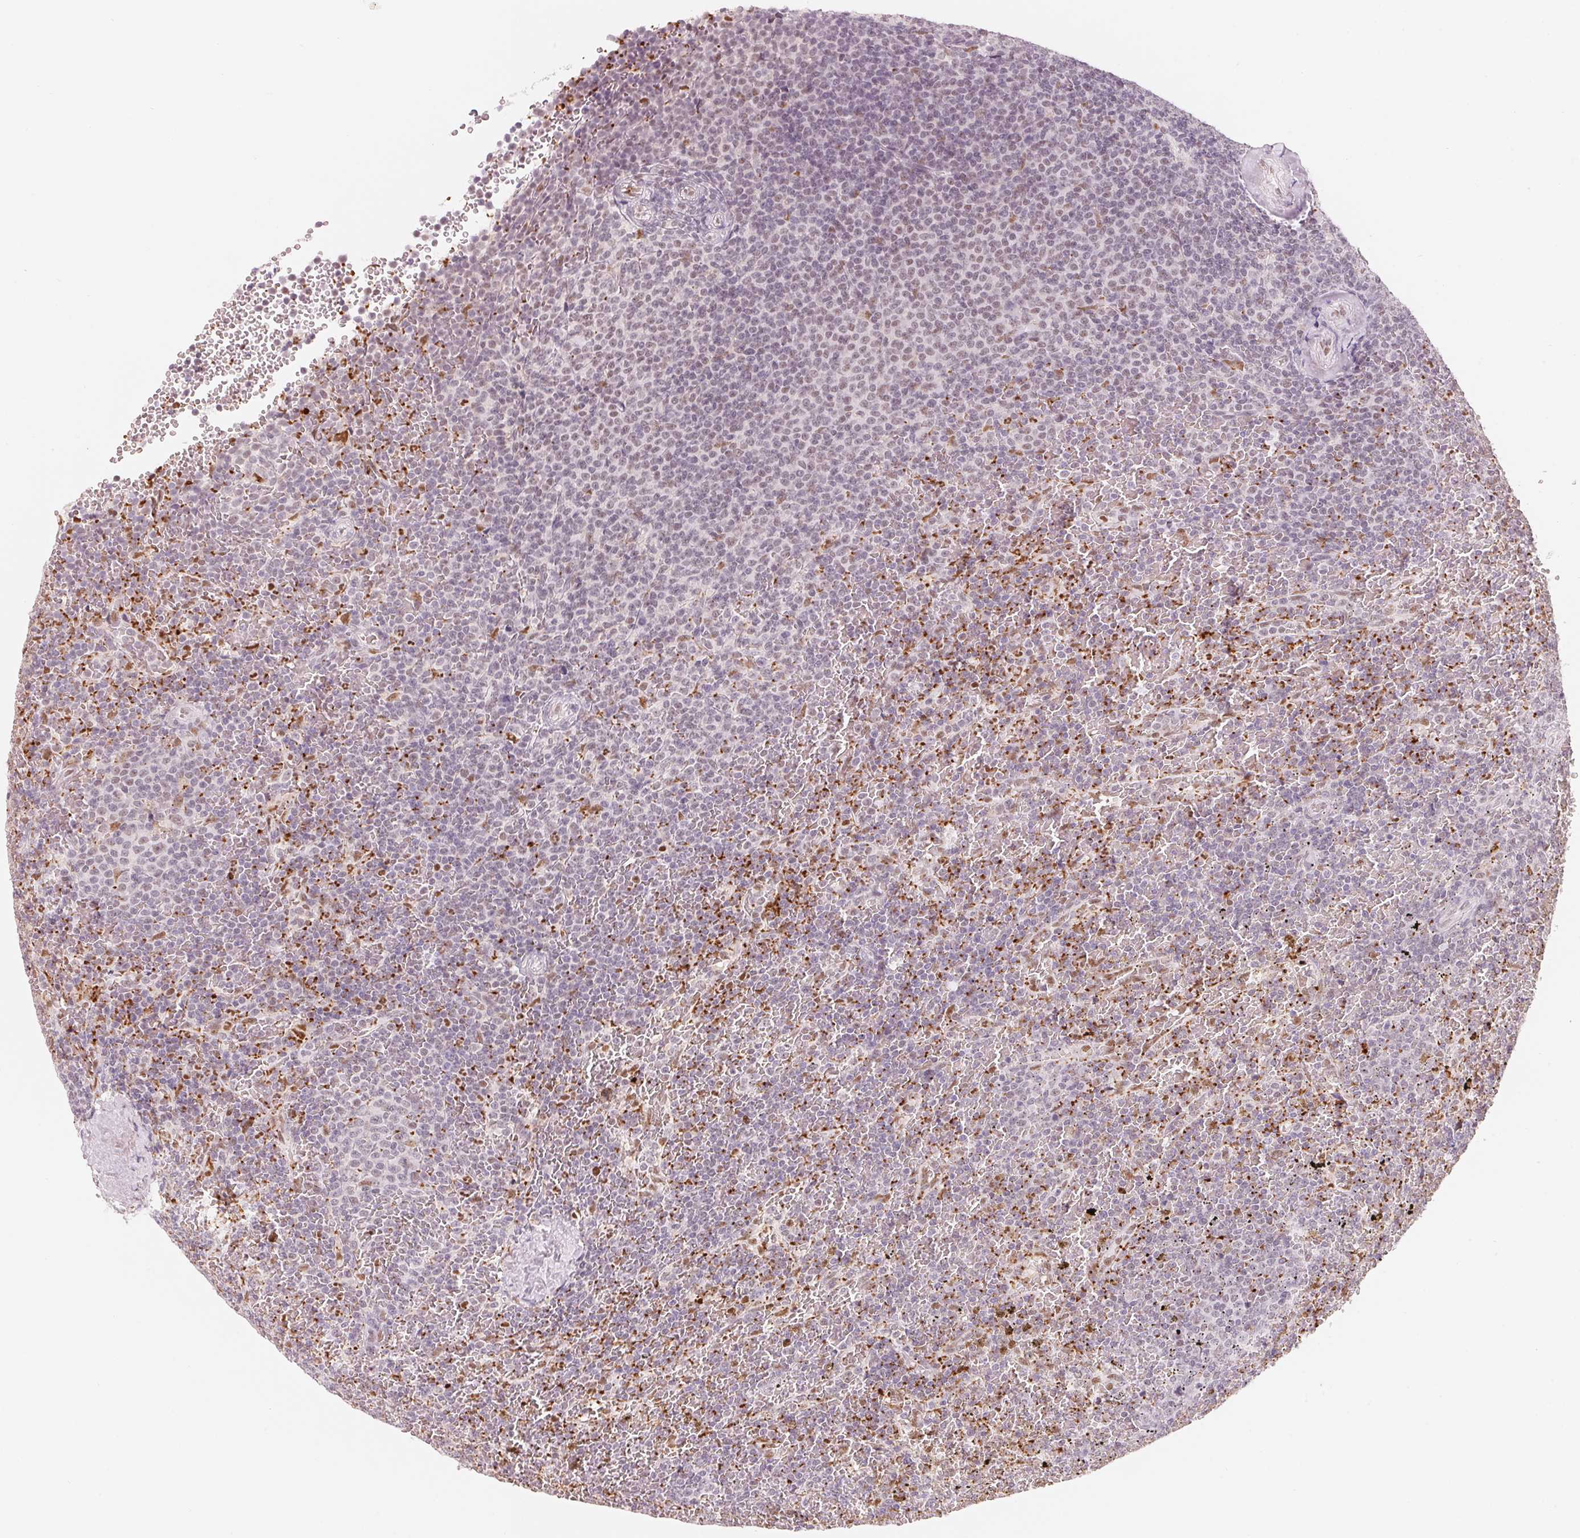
{"staining": {"intensity": "weak", "quantity": "<25%", "location": "nuclear"}, "tissue": "lymphoma", "cell_type": "Tumor cells", "image_type": "cancer", "snomed": [{"axis": "morphology", "description": "Malignant lymphoma, non-Hodgkin's type, Low grade"}, {"axis": "topography", "description": "Spleen"}], "caption": "Image shows no protein staining in tumor cells of lymphoma tissue.", "gene": "ARHGAP22", "patient": {"sex": "female", "age": 77}}